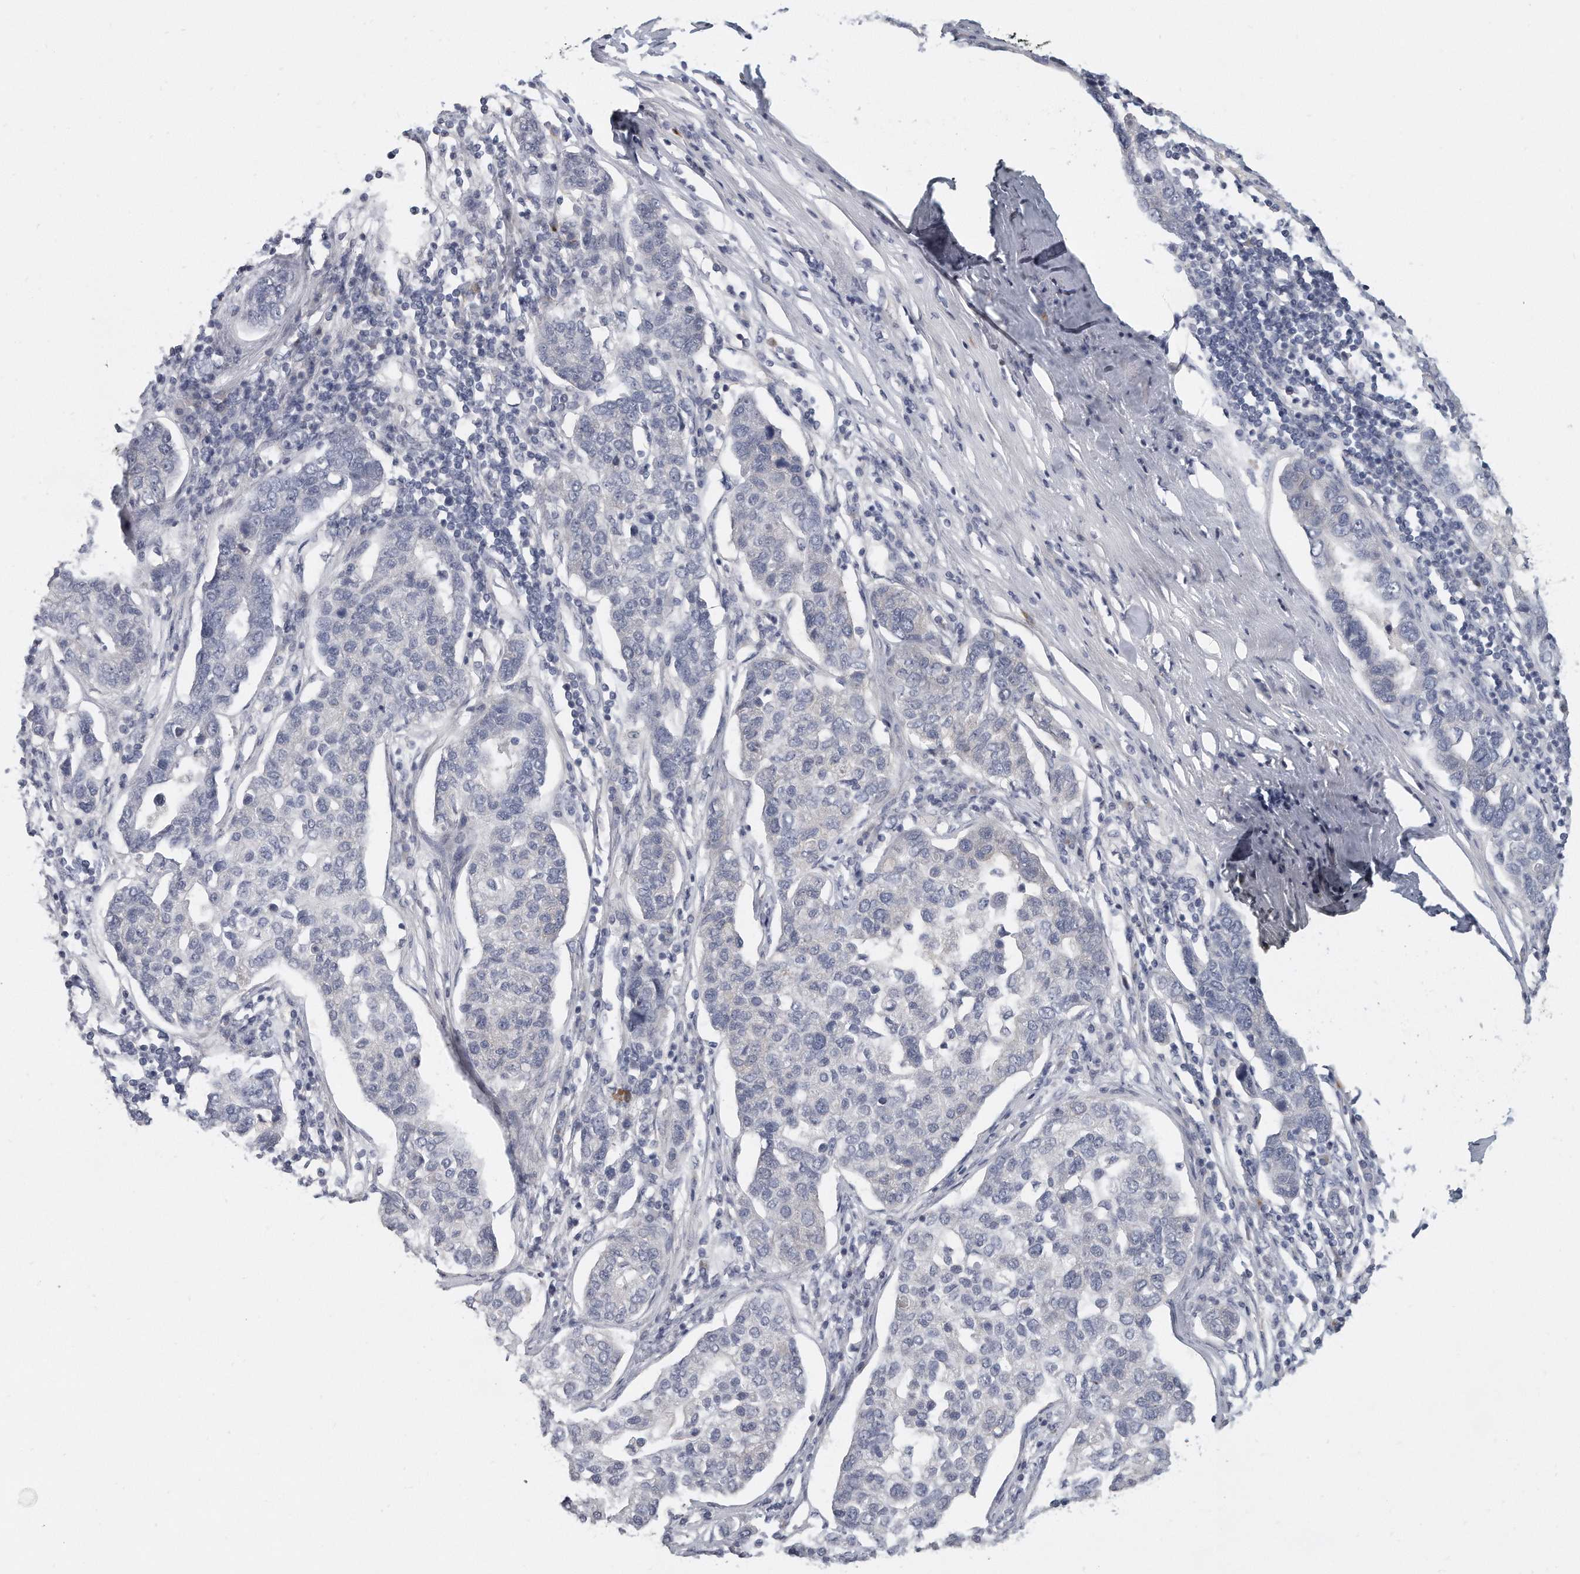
{"staining": {"intensity": "negative", "quantity": "none", "location": "none"}, "tissue": "pancreatic cancer", "cell_type": "Tumor cells", "image_type": "cancer", "snomed": [{"axis": "morphology", "description": "Adenocarcinoma, NOS"}, {"axis": "topography", "description": "Pancreas"}], "caption": "Micrograph shows no significant protein positivity in tumor cells of pancreatic cancer.", "gene": "PLEKHA6", "patient": {"sex": "female", "age": 61}}